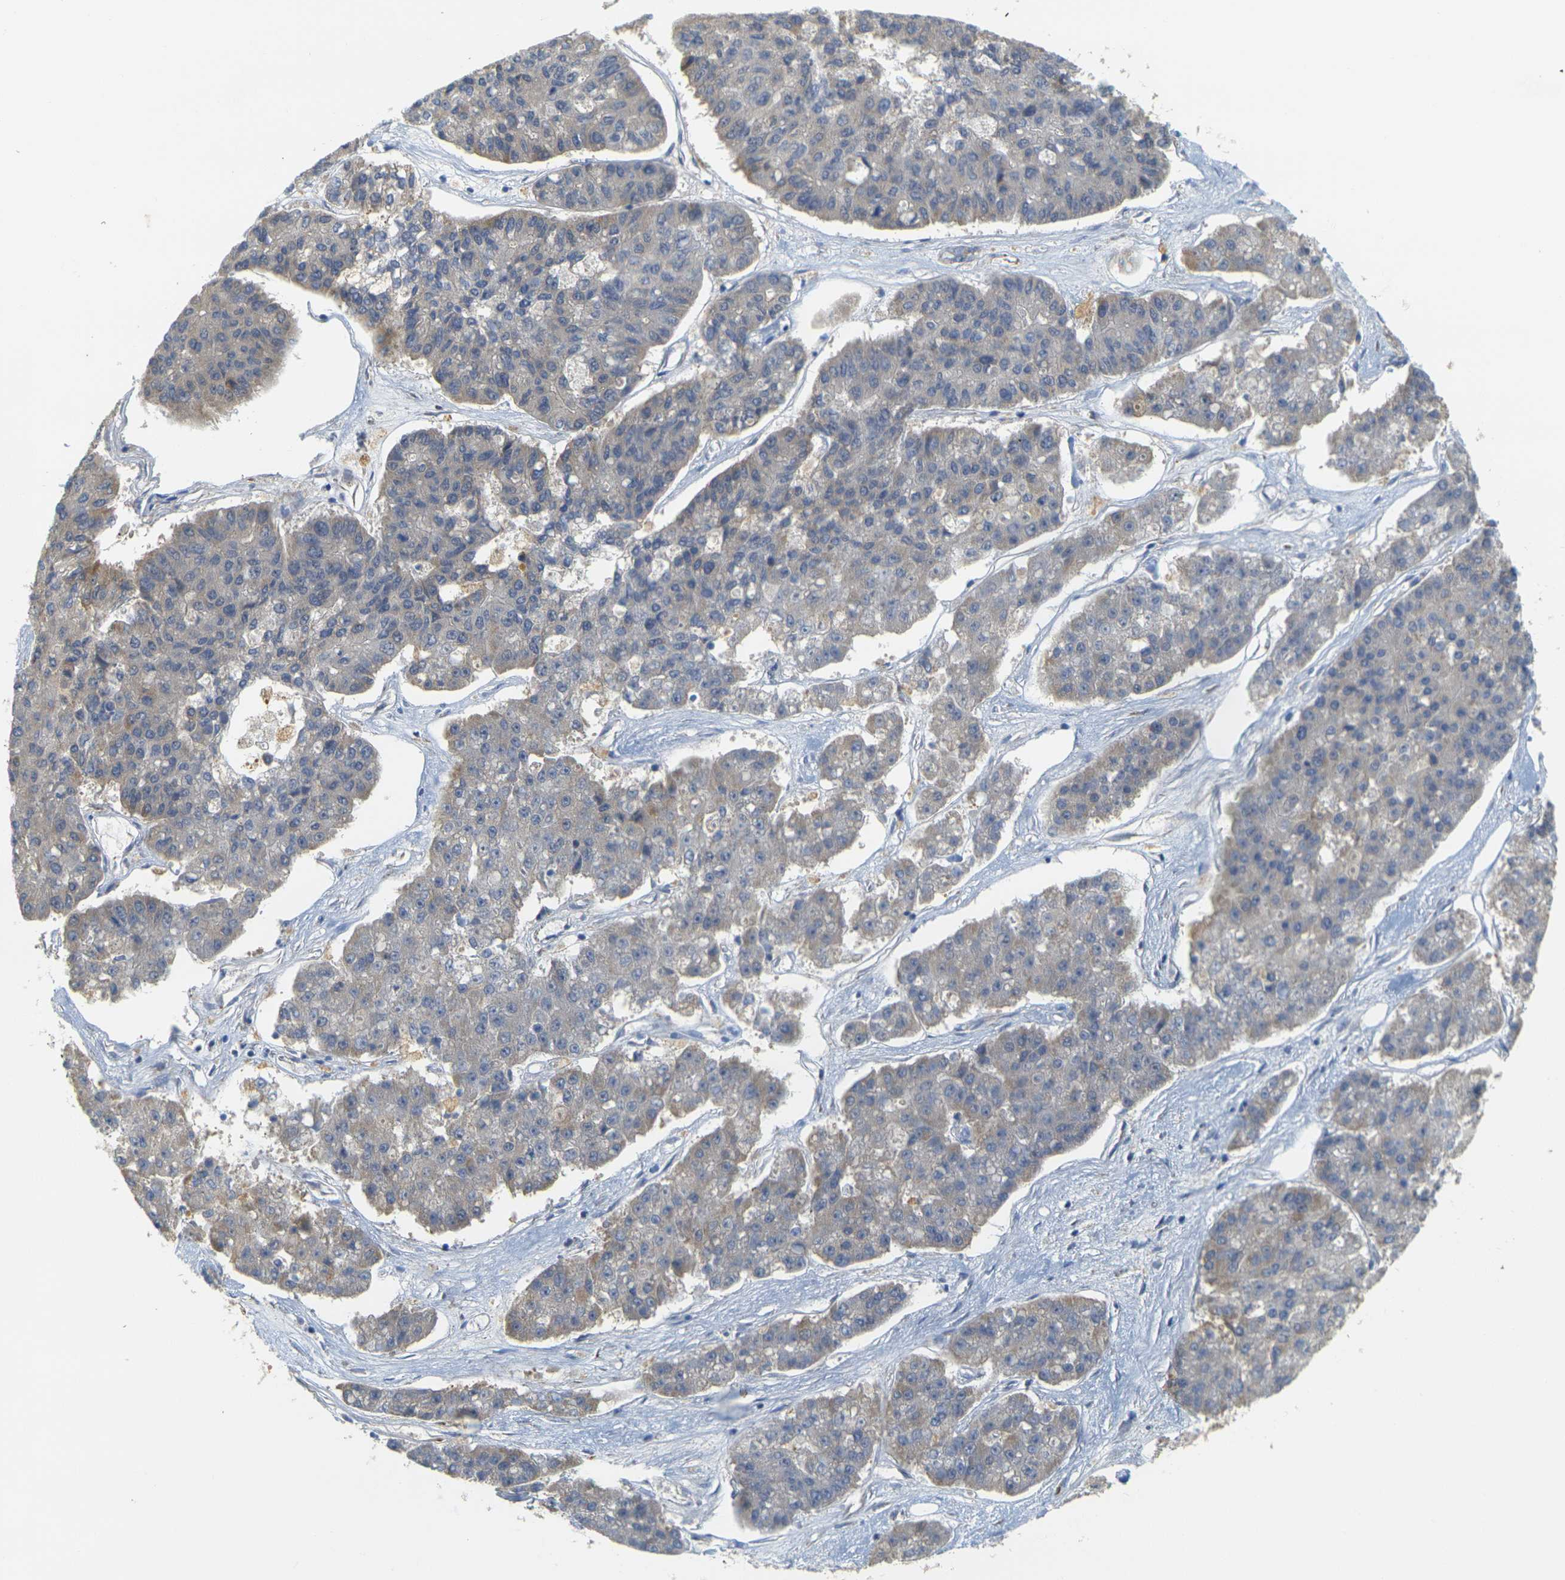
{"staining": {"intensity": "weak", "quantity": "<25%", "location": "cytoplasmic/membranous"}, "tissue": "pancreatic cancer", "cell_type": "Tumor cells", "image_type": "cancer", "snomed": [{"axis": "morphology", "description": "Adenocarcinoma, NOS"}, {"axis": "topography", "description": "Pancreas"}], "caption": "DAB immunohistochemical staining of human pancreatic cancer (adenocarcinoma) reveals no significant staining in tumor cells.", "gene": "GDAP1", "patient": {"sex": "male", "age": 50}}